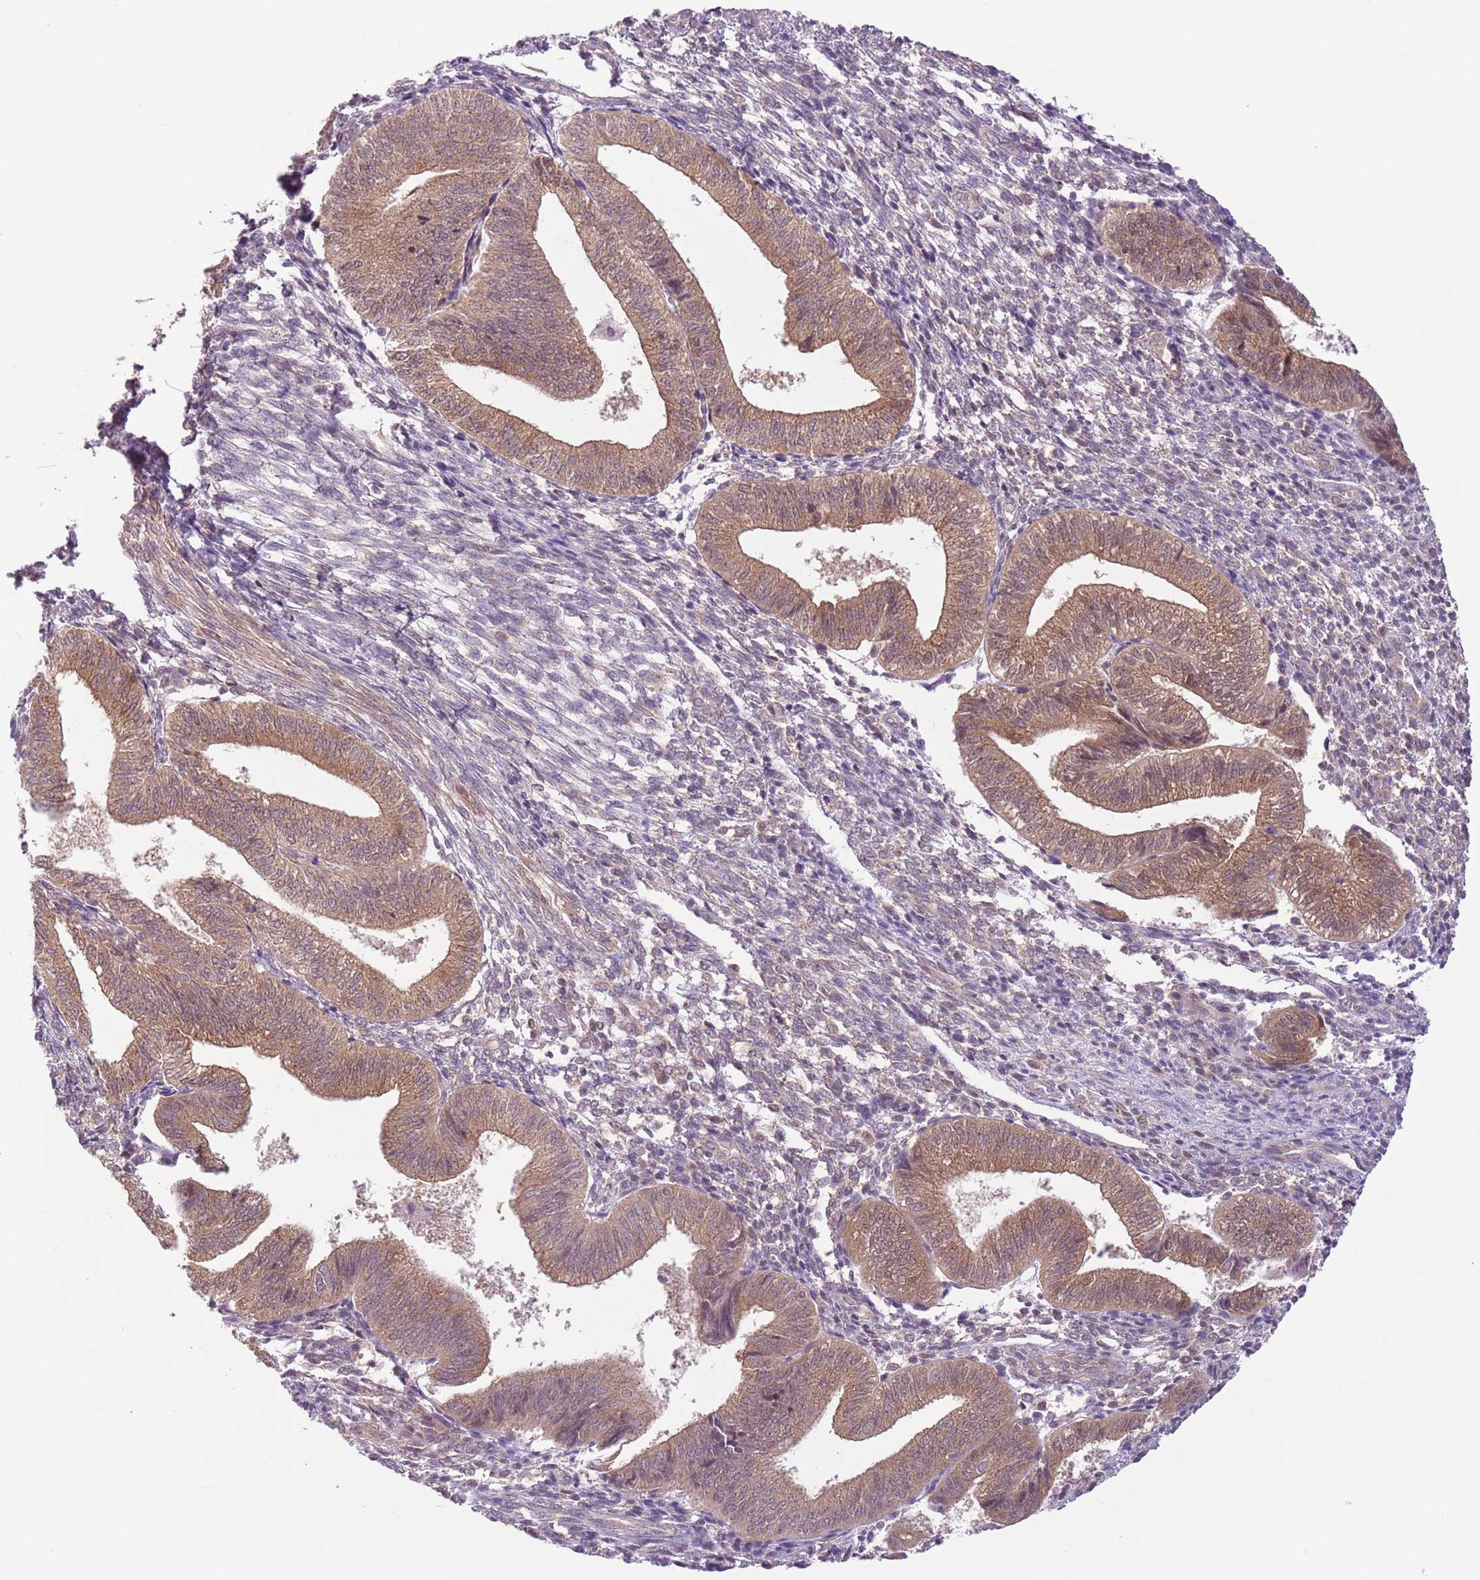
{"staining": {"intensity": "weak", "quantity": "25%-75%", "location": "cytoplasmic/membranous"}, "tissue": "endometrium", "cell_type": "Cells in endometrial stroma", "image_type": "normal", "snomed": [{"axis": "morphology", "description": "Normal tissue, NOS"}, {"axis": "topography", "description": "Endometrium"}], "caption": "This is a histology image of immunohistochemistry (IHC) staining of normal endometrium, which shows weak staining in the cytoplasmic/membranous of cells in endometrial stroma.", "gene": "COPE", "patient": {"sex": "female", "age": 34}}